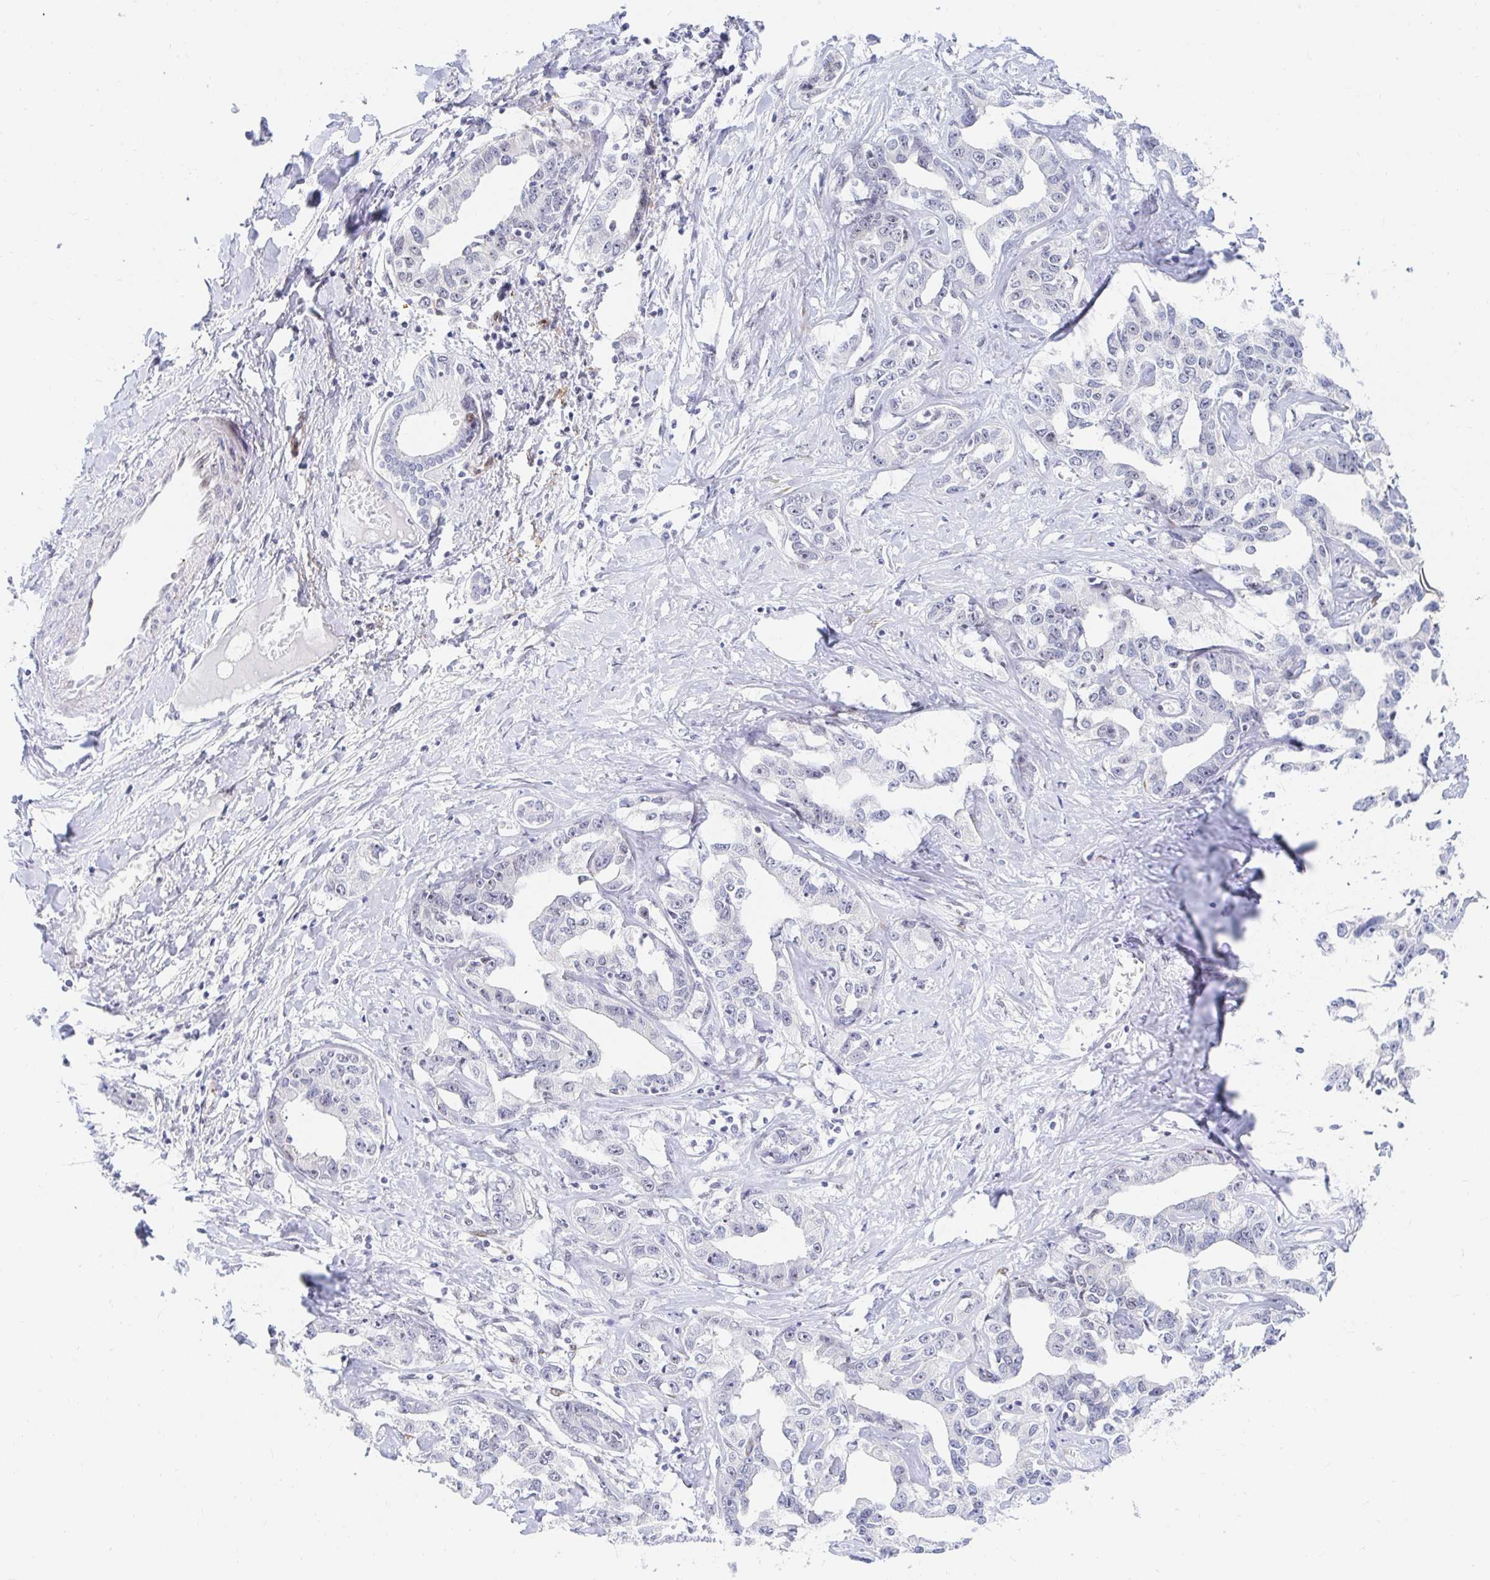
{"staining": {"intensity": "negative", "quantity": "none", "location": "none"}, "tissue": "liver cancer", "cell_type": "Tumor cells", "image_type": "cancer", "snomed": [{"axis": "morphology", "description": "Cholangiocarcinoma"}, {"axis": "topography", "description": "Liver"}], "caption": "This is an IHC histopathology image of human liver cholangiocarcinoma. There is no expression in tumor cells.", "gene": "COL28A1", "patient": {"sex": "male", "age": 59}}